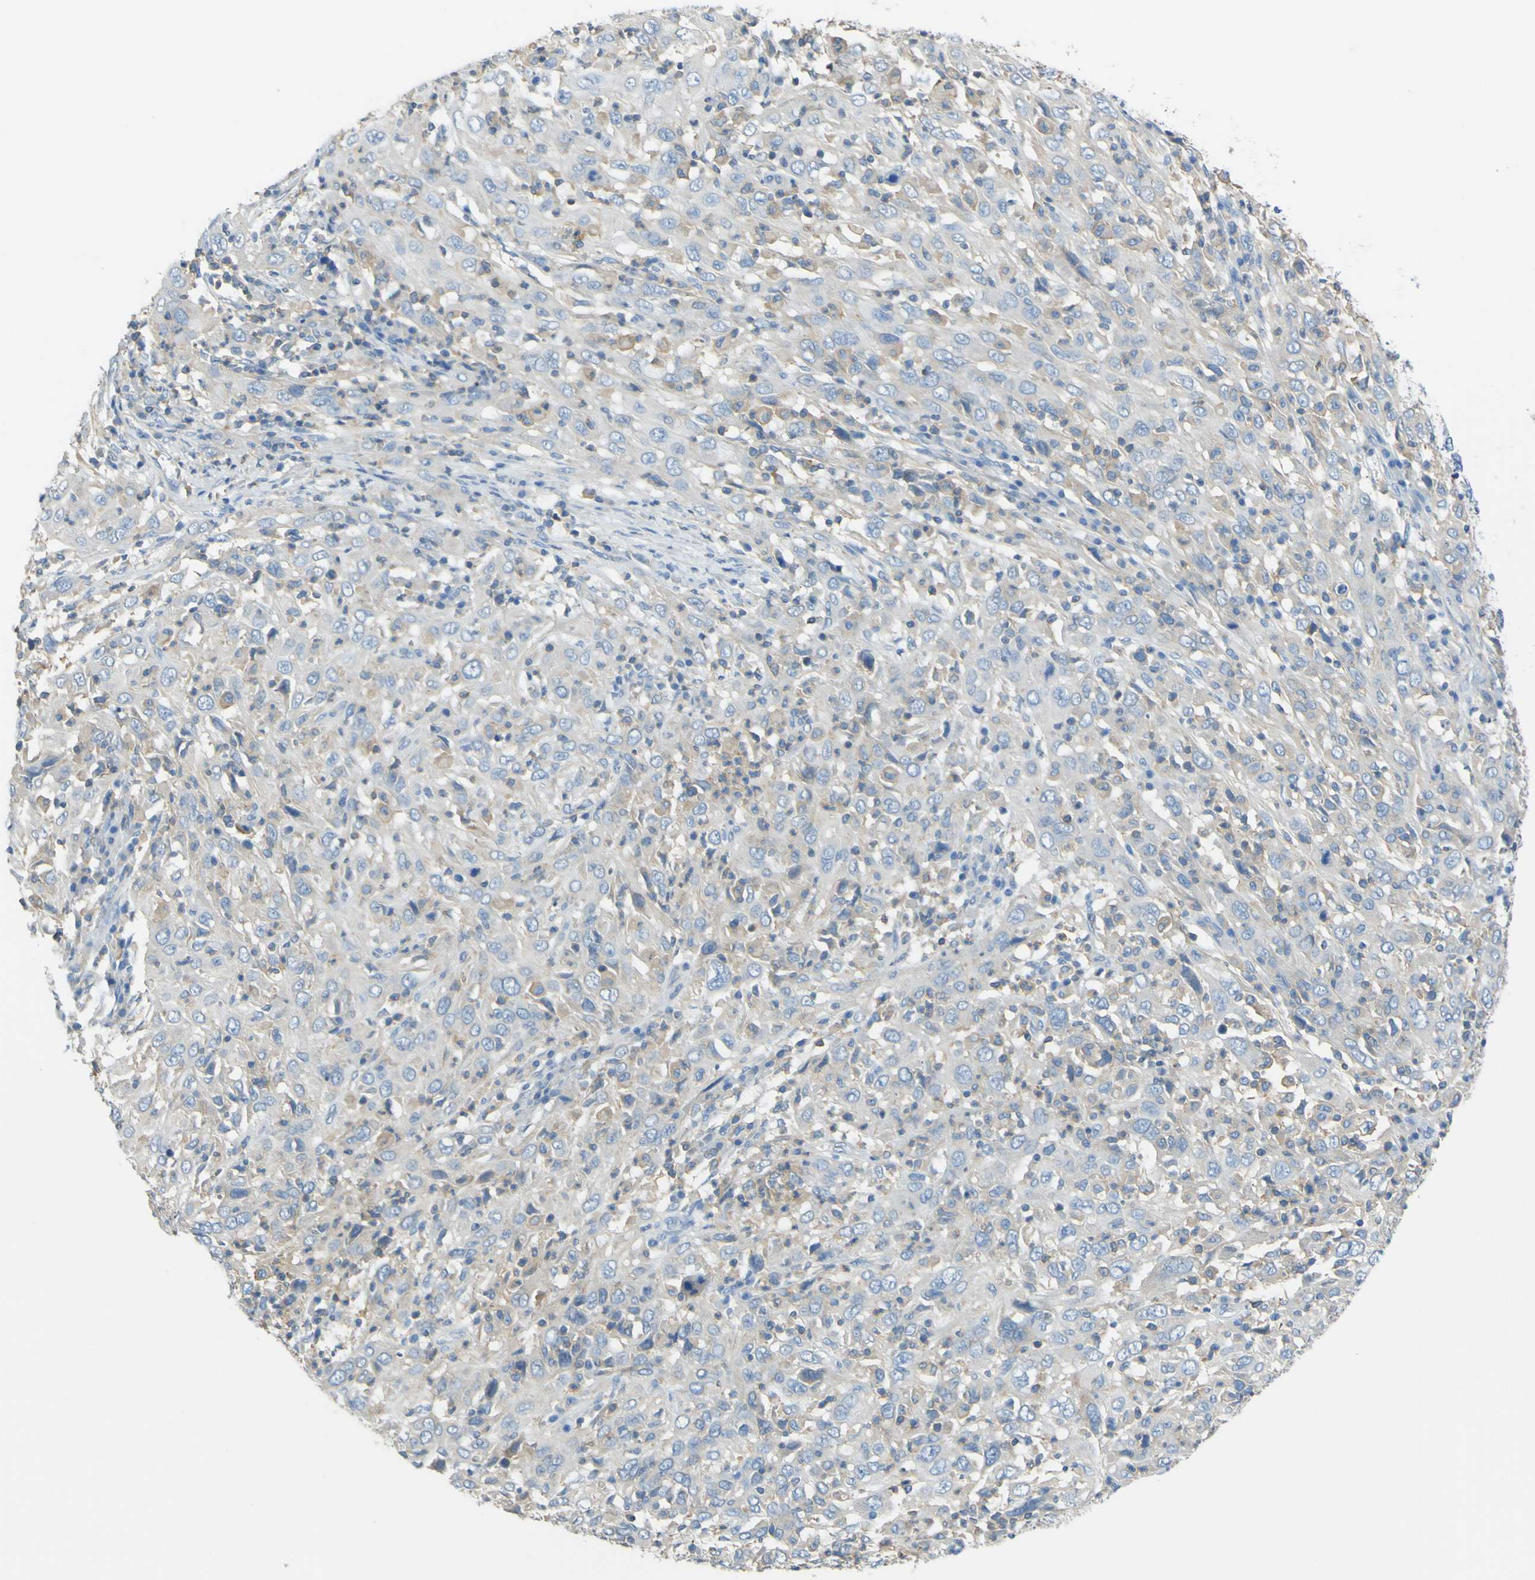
{"staining": {"intensity": "weak", "quantity": "25%-75%", "location": "cytoplasmic/membranous"}, "tissue": "cervical cancer", "cell_type": "Tumor cells", "image_type": "cancer", "snomed": [{"axis": "morphology", "description": "Squamous cell carcinoma, NOS"}, {"axis": "topography", "description": "Cervix"}], "caption": "High-magnification brightfield microscopy of cervical cancer (squamous cell carcinoma) stained with DAB (brown) and counterstained with hematoxylin (blue). tumor cells exhibit weak cytoplasmic/membranous expression is present in about25%-75% of cells. (DAB IHC, brown staining for protein, blue staining for nuclei).", "gene": "OGN", "patient": {"sex": "female", "age": 46}}